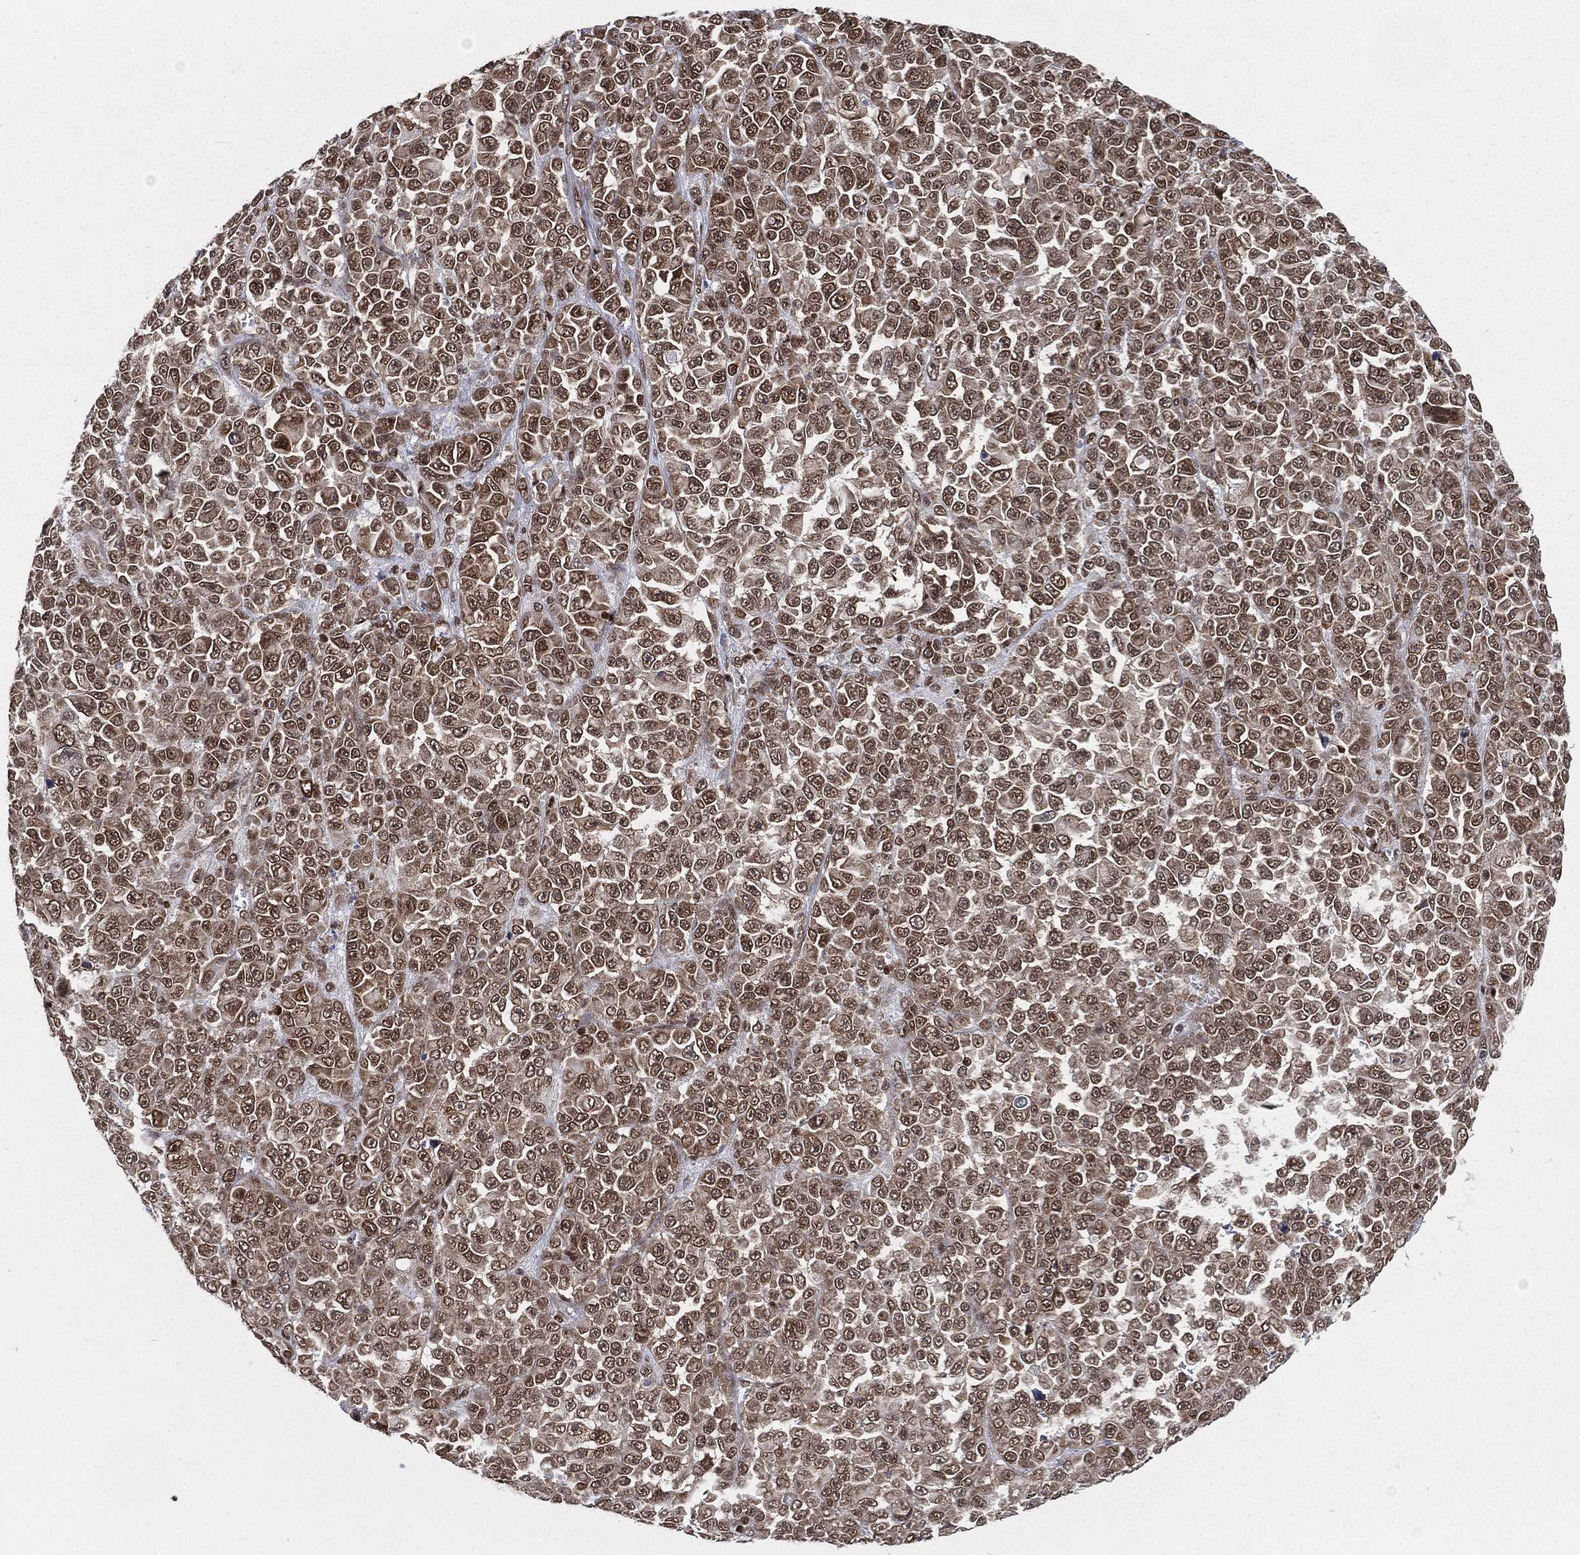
{"staining": {"intensity": "moderate", "quantity": ">75%", "location": "nuclear"}, "tissue": "melanoma", "cell_type": "Tumor cells", "image_type": "cancer", "snomed": [{"axis": "morphology", "description": "Malignant melanoma, NOS"}, {"axis": "topography", "description": "Skin"}], "caption": "Immunohistochemical staining of human melanoma reveals medium levels of moderate nuclear protein expression in approximately >75% of tumor cells.", "gene": "FUBP3", "patient": {"sex": "female", "age": 95}}